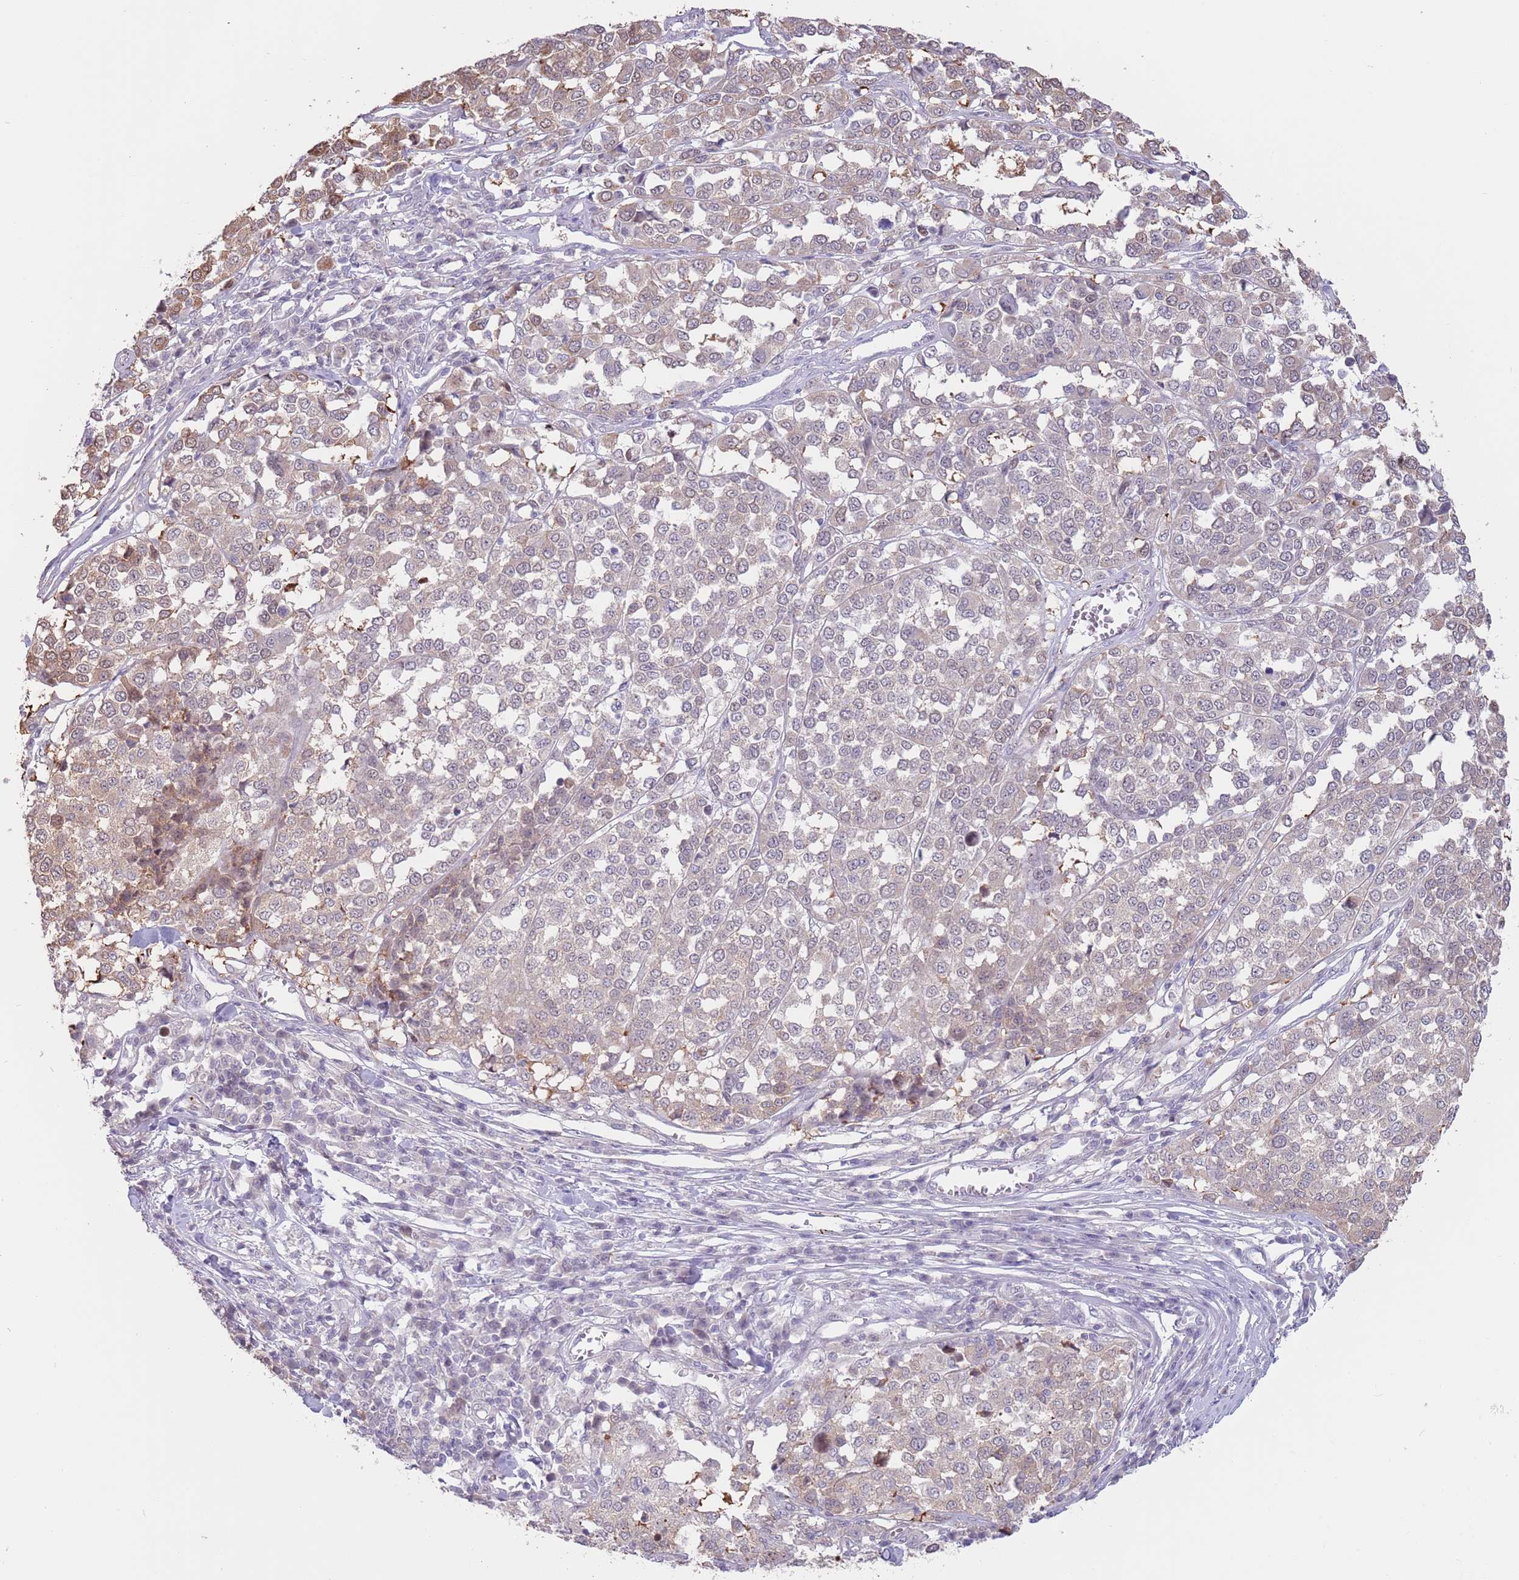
{"staining": {"intensity": "moderate", "quantity": "<25%", "location": "cytoplasmic/membranous"}, "tissue": "melanoma", "cell_type": "Tumor cells", "image_type": "cancer", "snomed": [{"axis": "morphology", "description": "Malignant melanoma, Metastatic site"}, {"axis": "topography", "description": "Lymph node"}], "caption": "High-magnification brightfield microscopy of melanoma stained with DAB (brown) and counterstained with hematoxylin (blue). tumor cells exhibit moderate cytoplasmic/membranous expression is identified in about<25% of cells. Using DAB (3,3'-diaminobenzidine) (brown) and hematoxylin (blue) stains, captured at high magnification using brightfield microscopy.", "gene": "LDHD", "patient": {"sex": "male", "age": 44}}